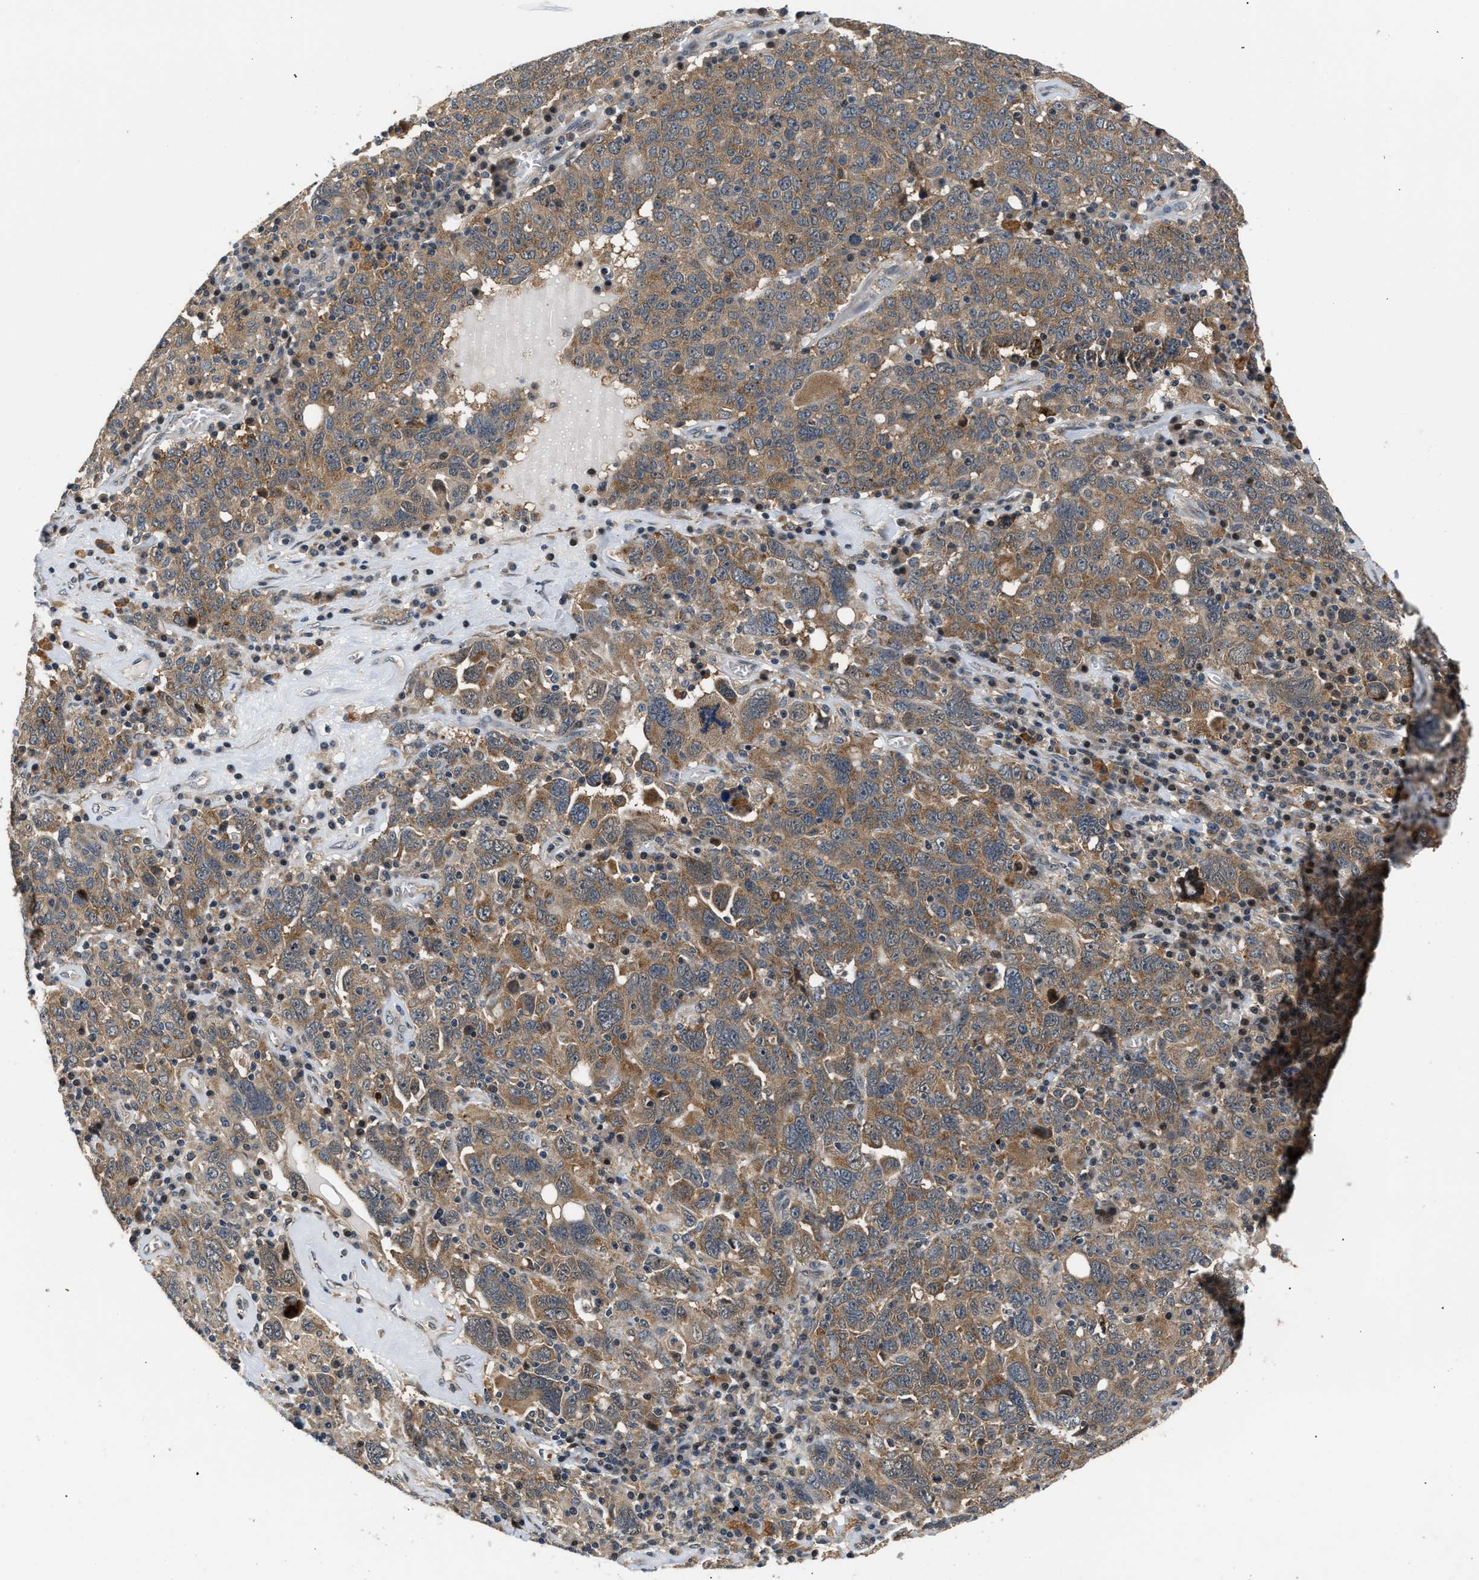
{"staining": {"intensity": "moderate", "quantity": ">75%", "location": "cytoplasmic/membranous"}, "tissue": "ovarian cancer", "cell_type": "Tumor cells", "image_type": "cancer", "snomed": [{"axis": "morphology", "description": "Carcinoma, endometroid"}, {"axis": "topography", "description": "Ovary"}], "caption": "Immunohistochemistry (IHC) (DAB) staining of human ovarian endometroid carcinoma reveals moderate cytoplasmic/membranous protein staining in approximately >75% of tumor cells. (brown staining indicates protein expression, while blue staining denotes nuclei).", "gene": "LARP6", "patient": {"sex": "female", "age": 62}}